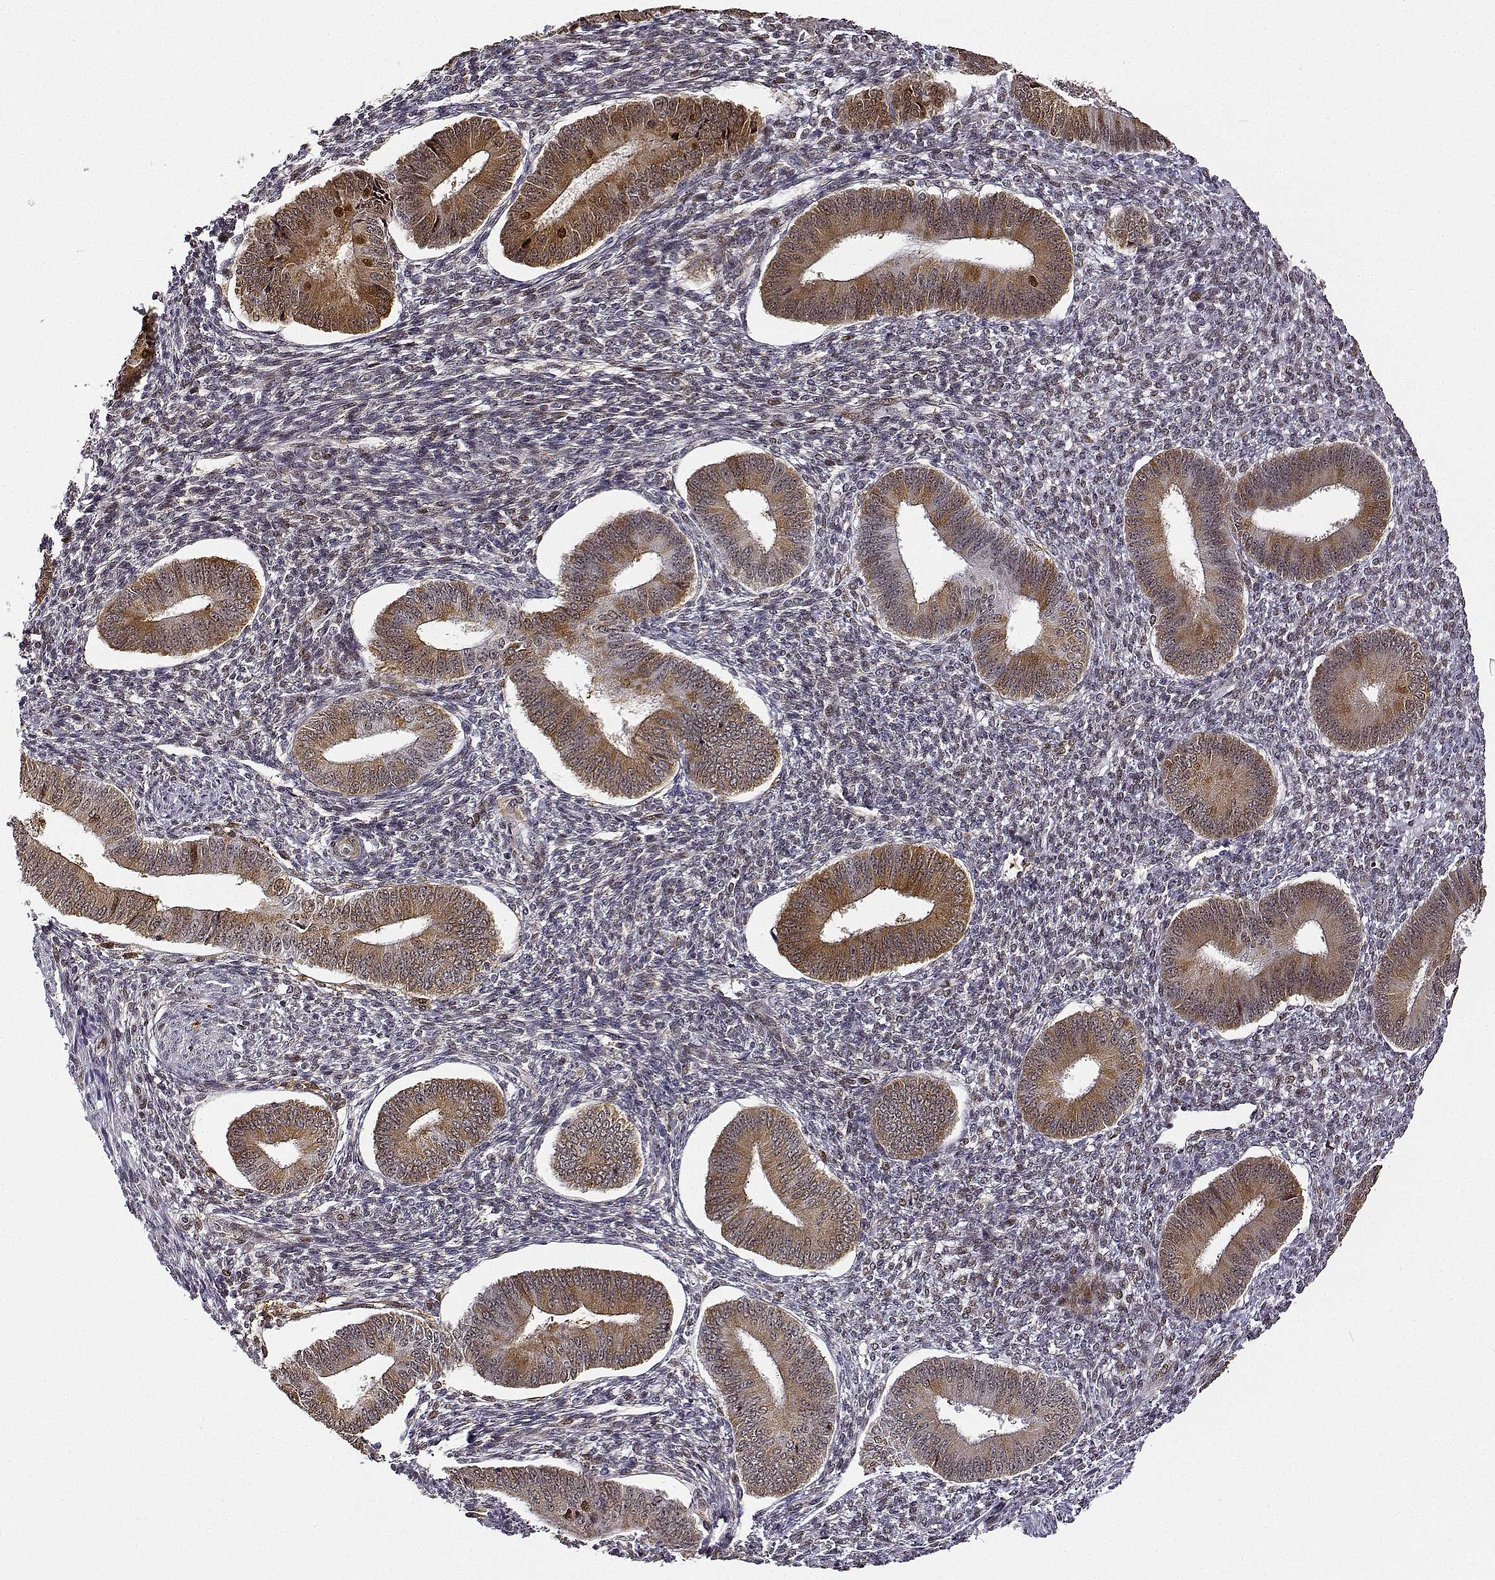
{"staining": {"intensity": "weak", "quantity": "25%-75%", "location": "cytoplasmic/membranous,nuclear"}, "tissue": "endometrium", "cell_type": "Cells in endometrial stroma", "image_type": "normal", "snomed": [{"axis": "morphology", "description": "Normal tissue, NOS"}, {"axis": "topography", "description": "Endometrium"}], "caption": "Protein positivity by IHC exhibits weak cytoplasmic/membranous,nuclear positivity in about 25%-75% of cells in endometrial stroma in benign endometrium. (IHC, brightfield microscopy, high magnification).", "gene": "PHGDH", "patient": {"sex": "female", "age": 42}}